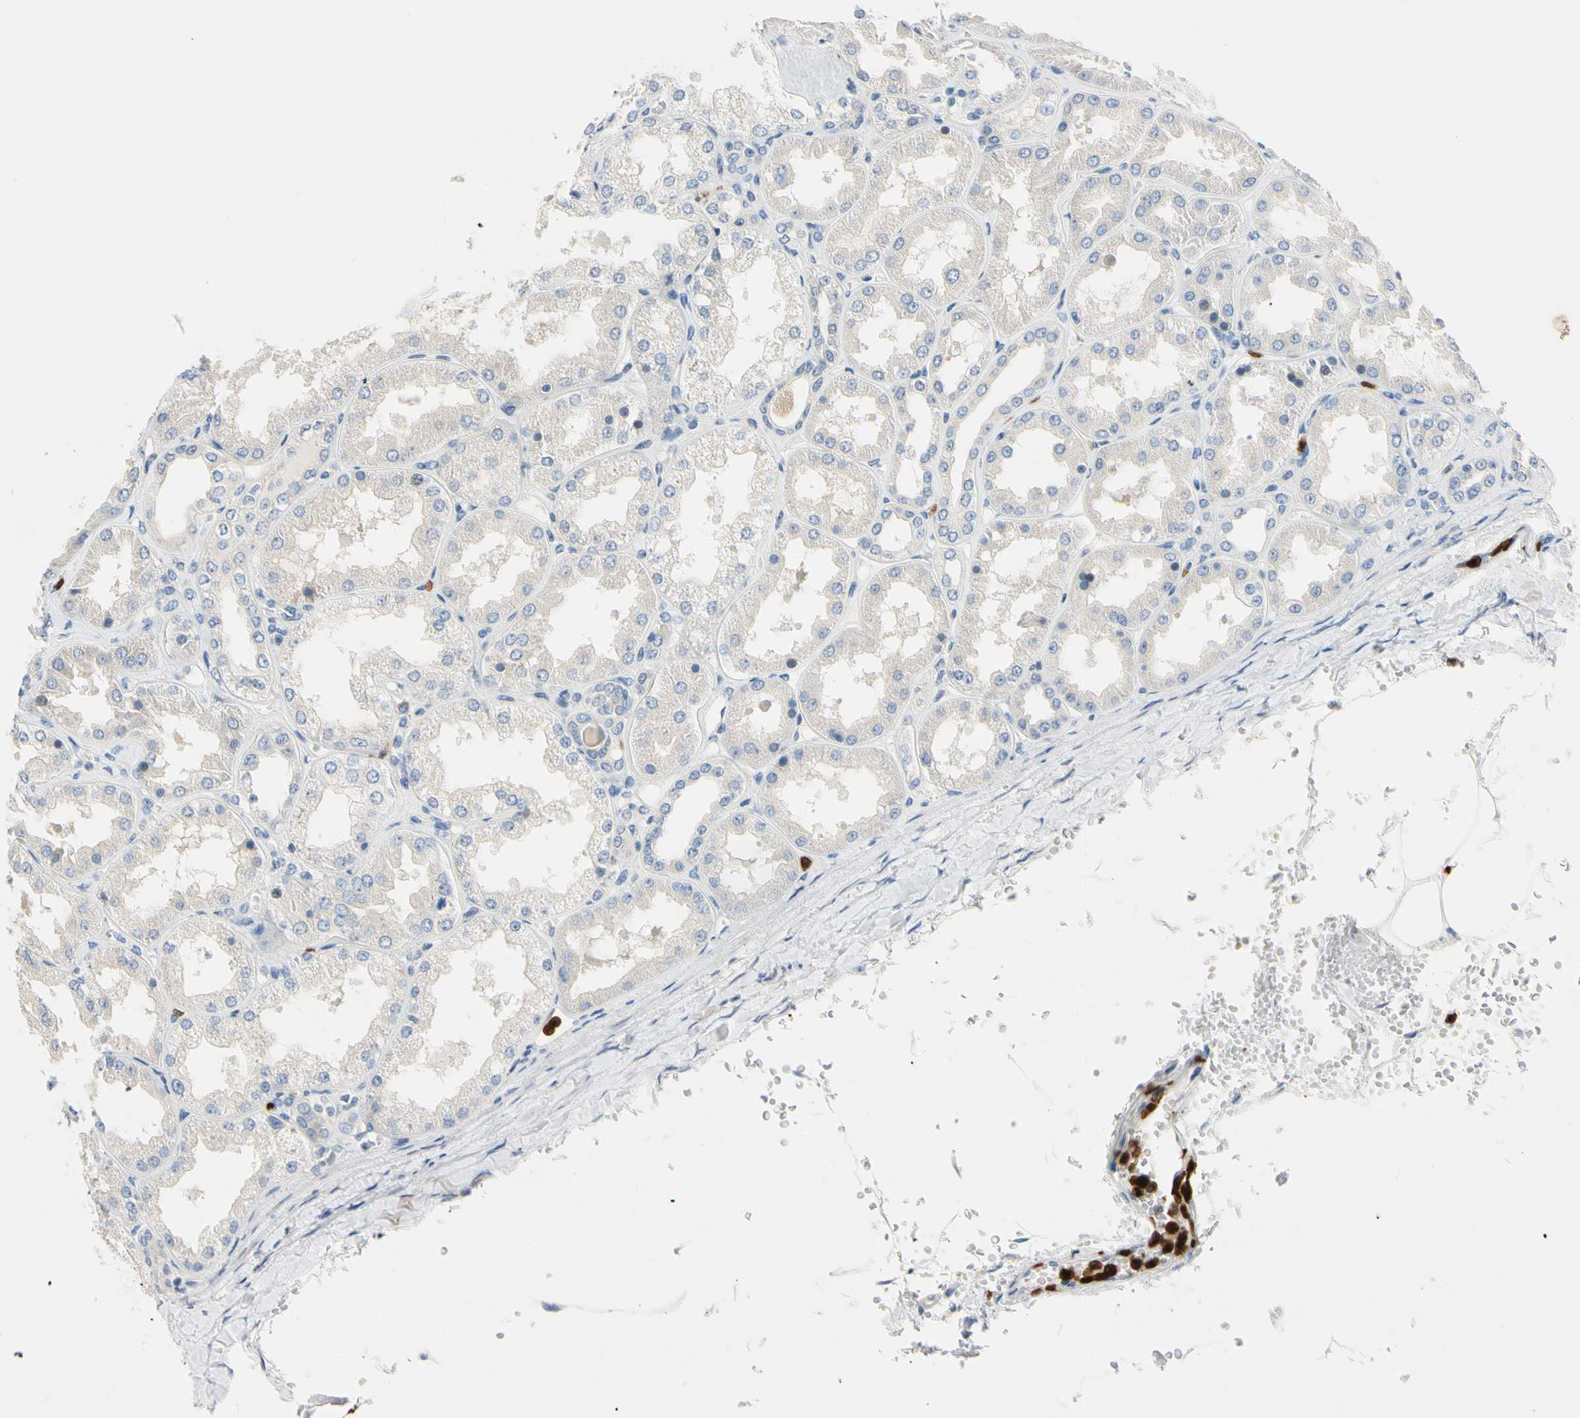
{"staining": {"intensity": "negative", "quantity": "none", "location": "none"}, "tissue": "kidney", "cell_type": "Cells in glomeruli", "image_type": "normal", "snomed": [{"axis": "morphology", "description": "Normal tissue, NOS"}, {"axis": "topography", "description": "Kidney"}], "caption": "Human kidney stained for a protein using immunohistochemistry (IHC) displays no expression in cells in glomeruli.", "gene": "TRAF5", "patient": {"sex": "female", "age": 56}}